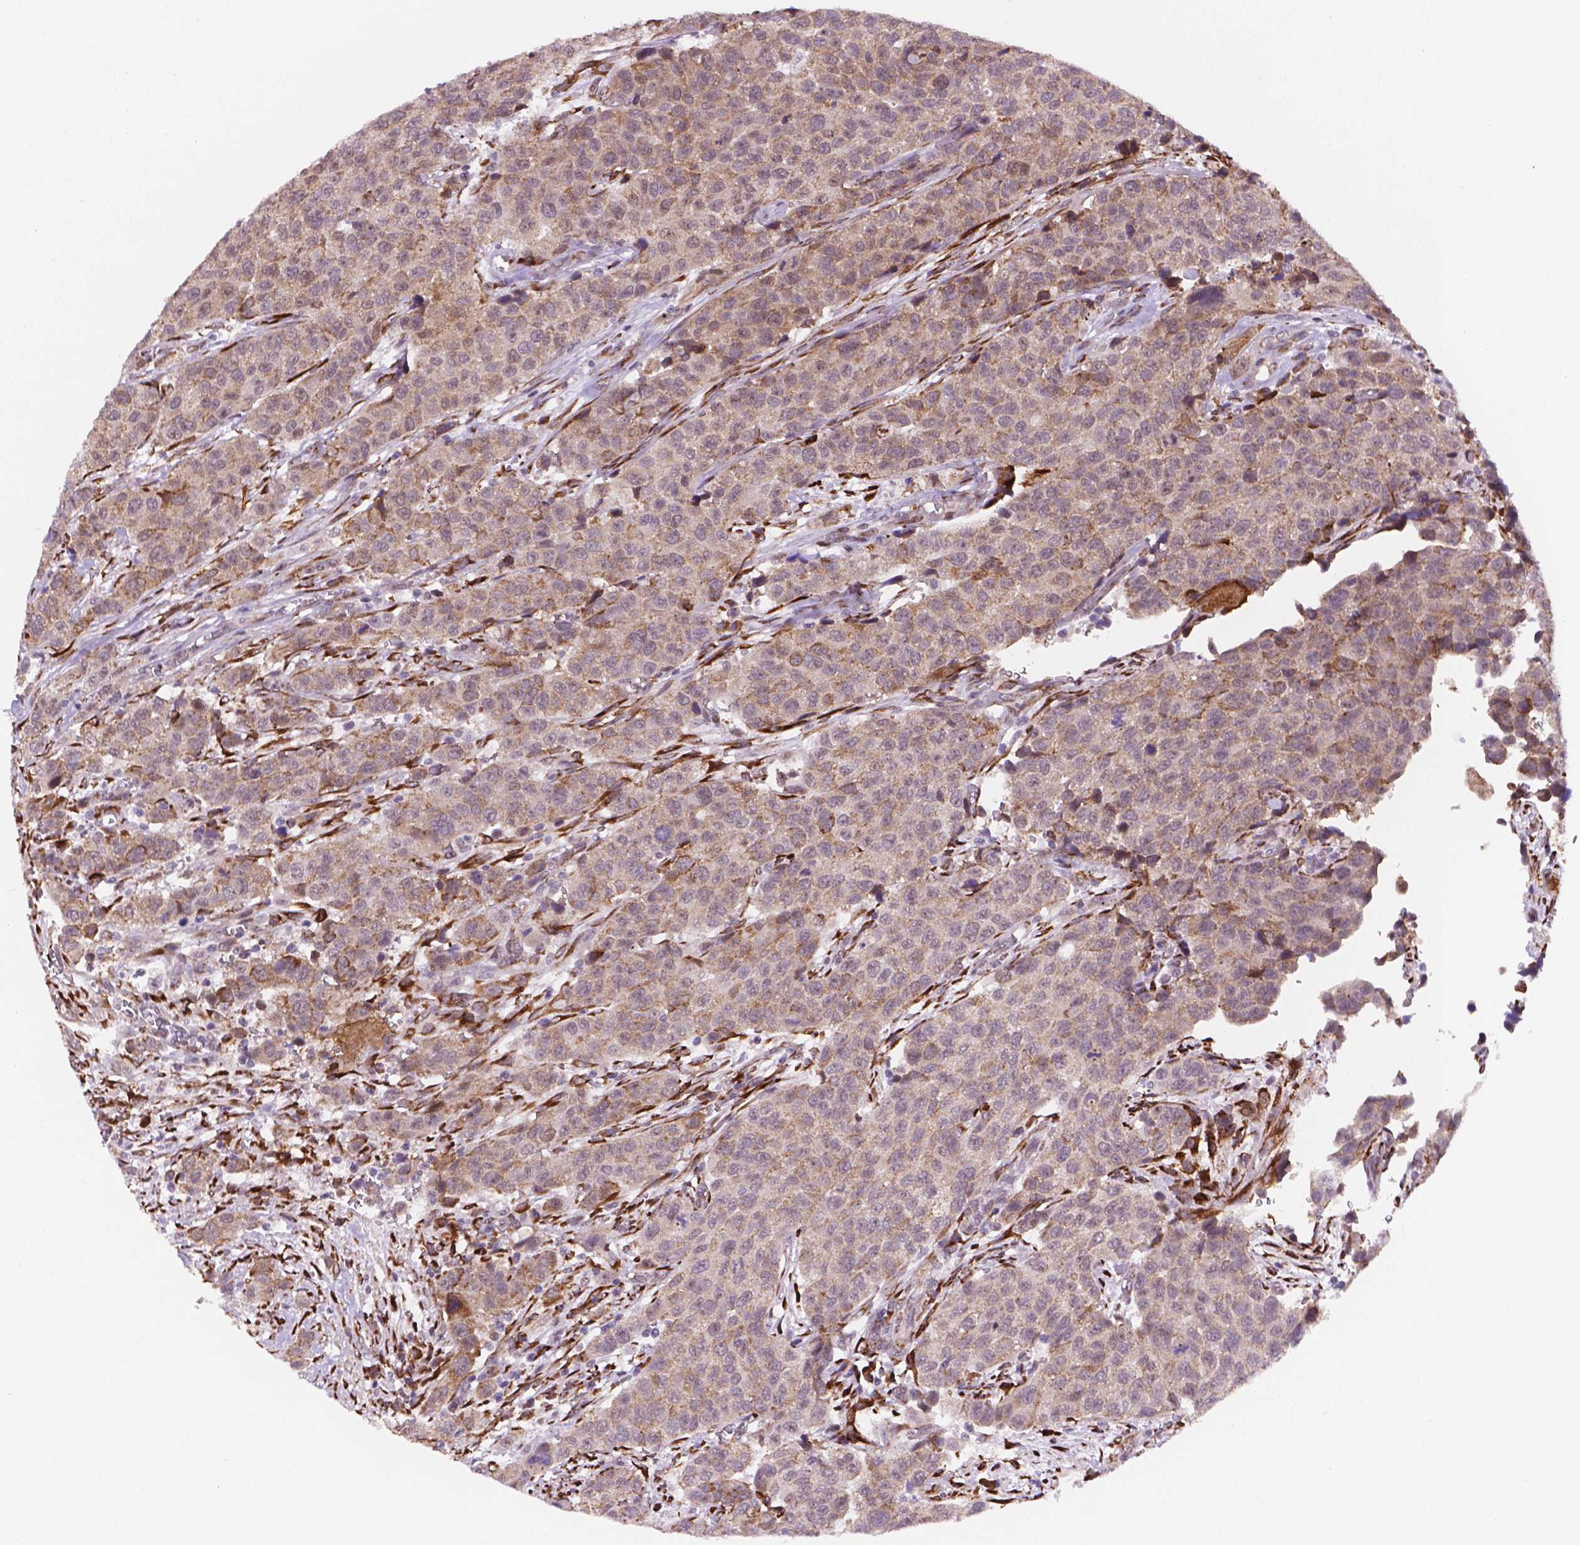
{"staining": {"intensity": "weak", "quantity": "25%-75%", "location": "cytoplasmic/membranous"}, "tissue": "urothelial cancer", "cell_type": "Tumor cells", "image_type": "cancer", "snomed": [{"axis": "morphology", "description": "Urothelial carcinoma, High grade"}, {"axis": "topography", "description": "Urinary bladder"}], "caption": "Urothelial cancer stained with a protein marker shows weak staining in tumor cells.", "gene": "FNIP1", "patient": {"sex": "female", "age": 58}}